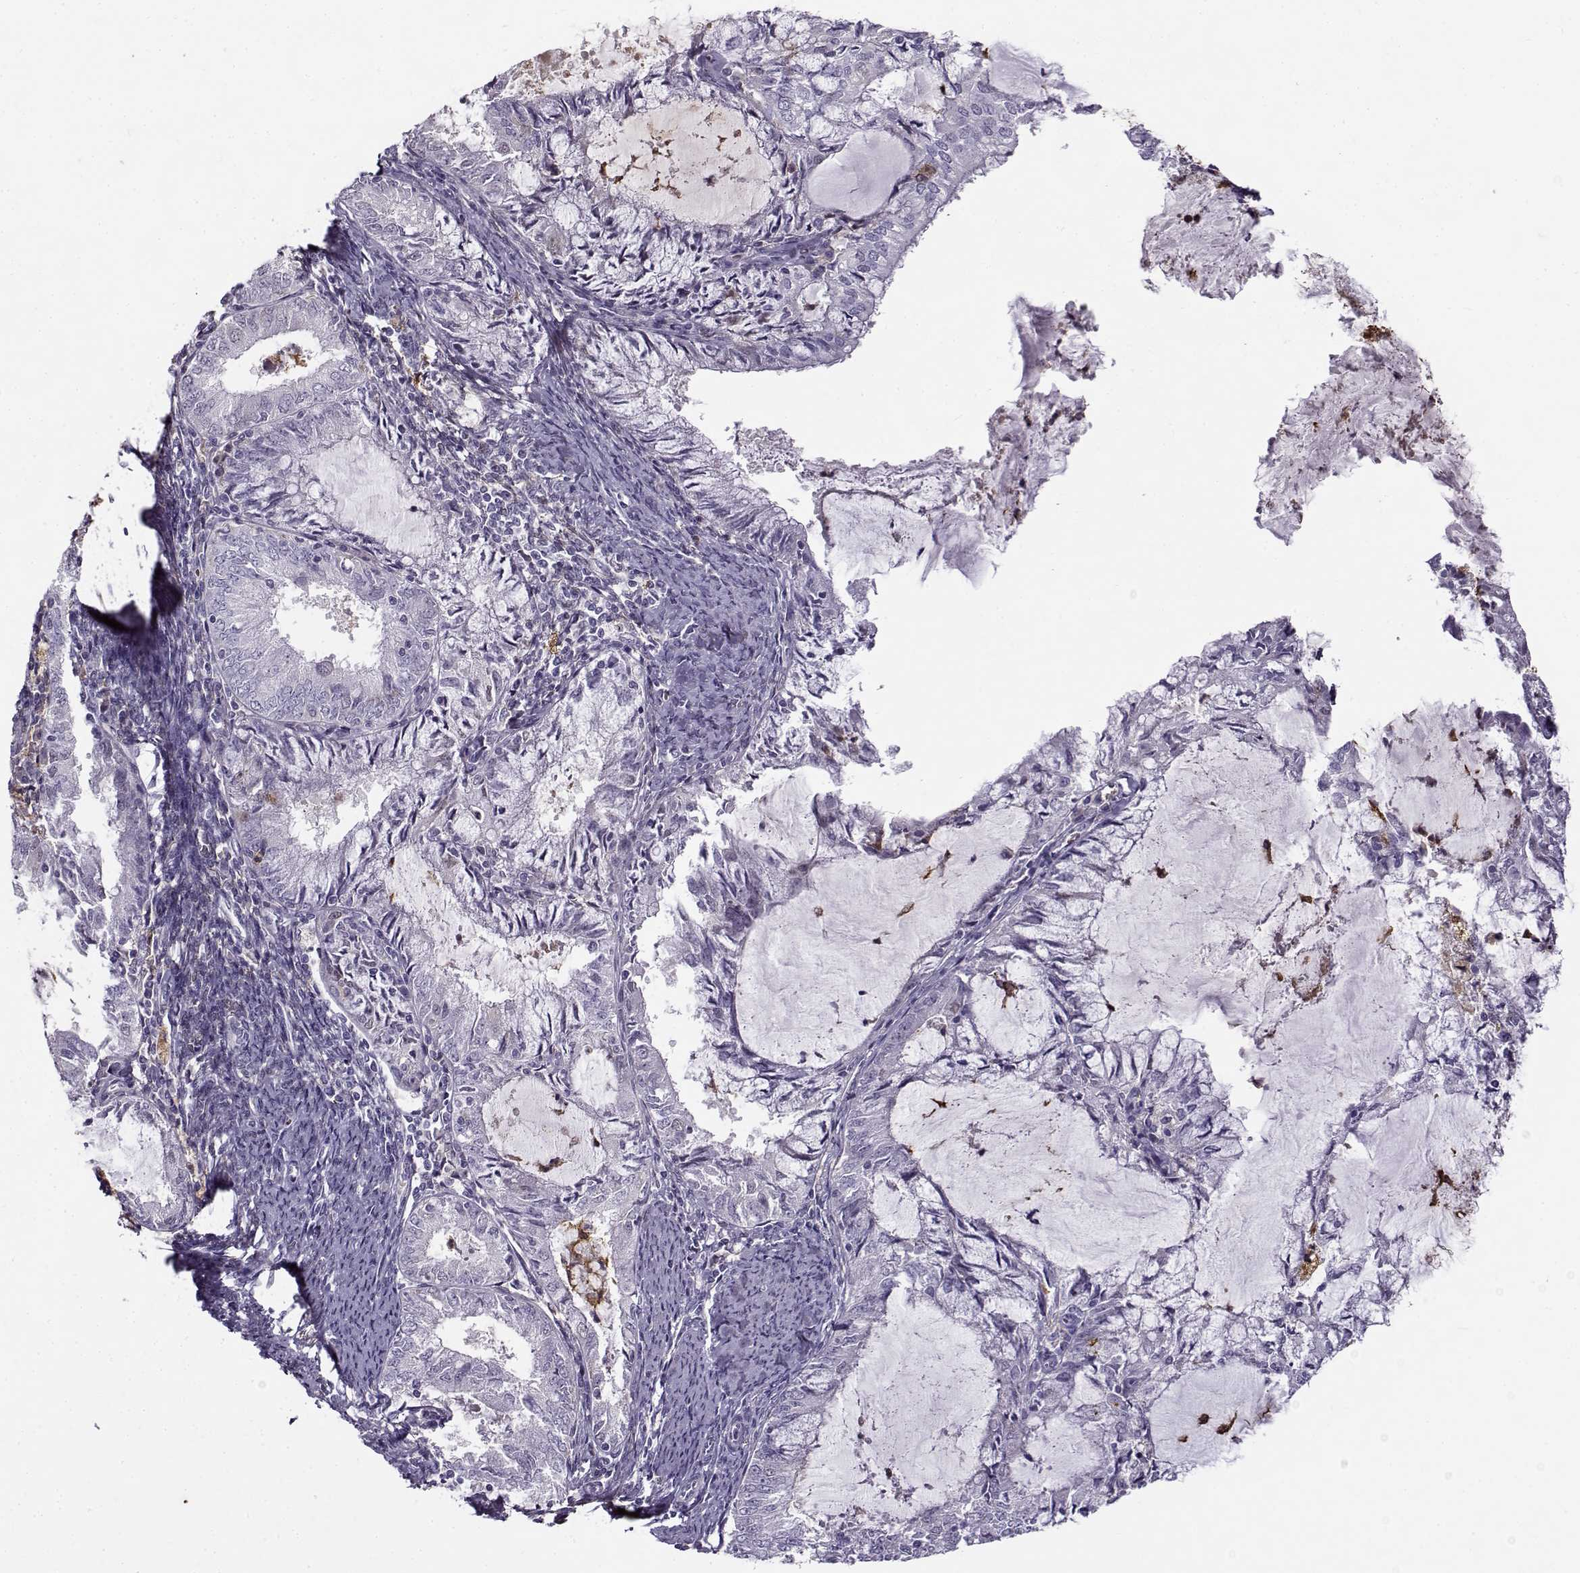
{"staining": {"intensity": "negative", "quantity": "none", "location": "none"}, "tissue": "endometrial cancer", "cell_type": "Tumor cells", "image_type": "cancer", "snomed": [{"axis": "morphology", "description": "Adenocarcinoma, NOS"}, {"axis": "topography", "description": "Endometrium"}], "caption": "DAB immunohistochemical staining of endometrial cancer exhibits no significant expression in tumor cells. The staining was performed using DAB (3,3'-diaminobenzidine) to visualize the protein expression in brown, while the nuclei were stained in blue with hematoxylin (Magnification: 20x).", "gene": "UCP3", "patient": {"sex": "female", "age": 57}}